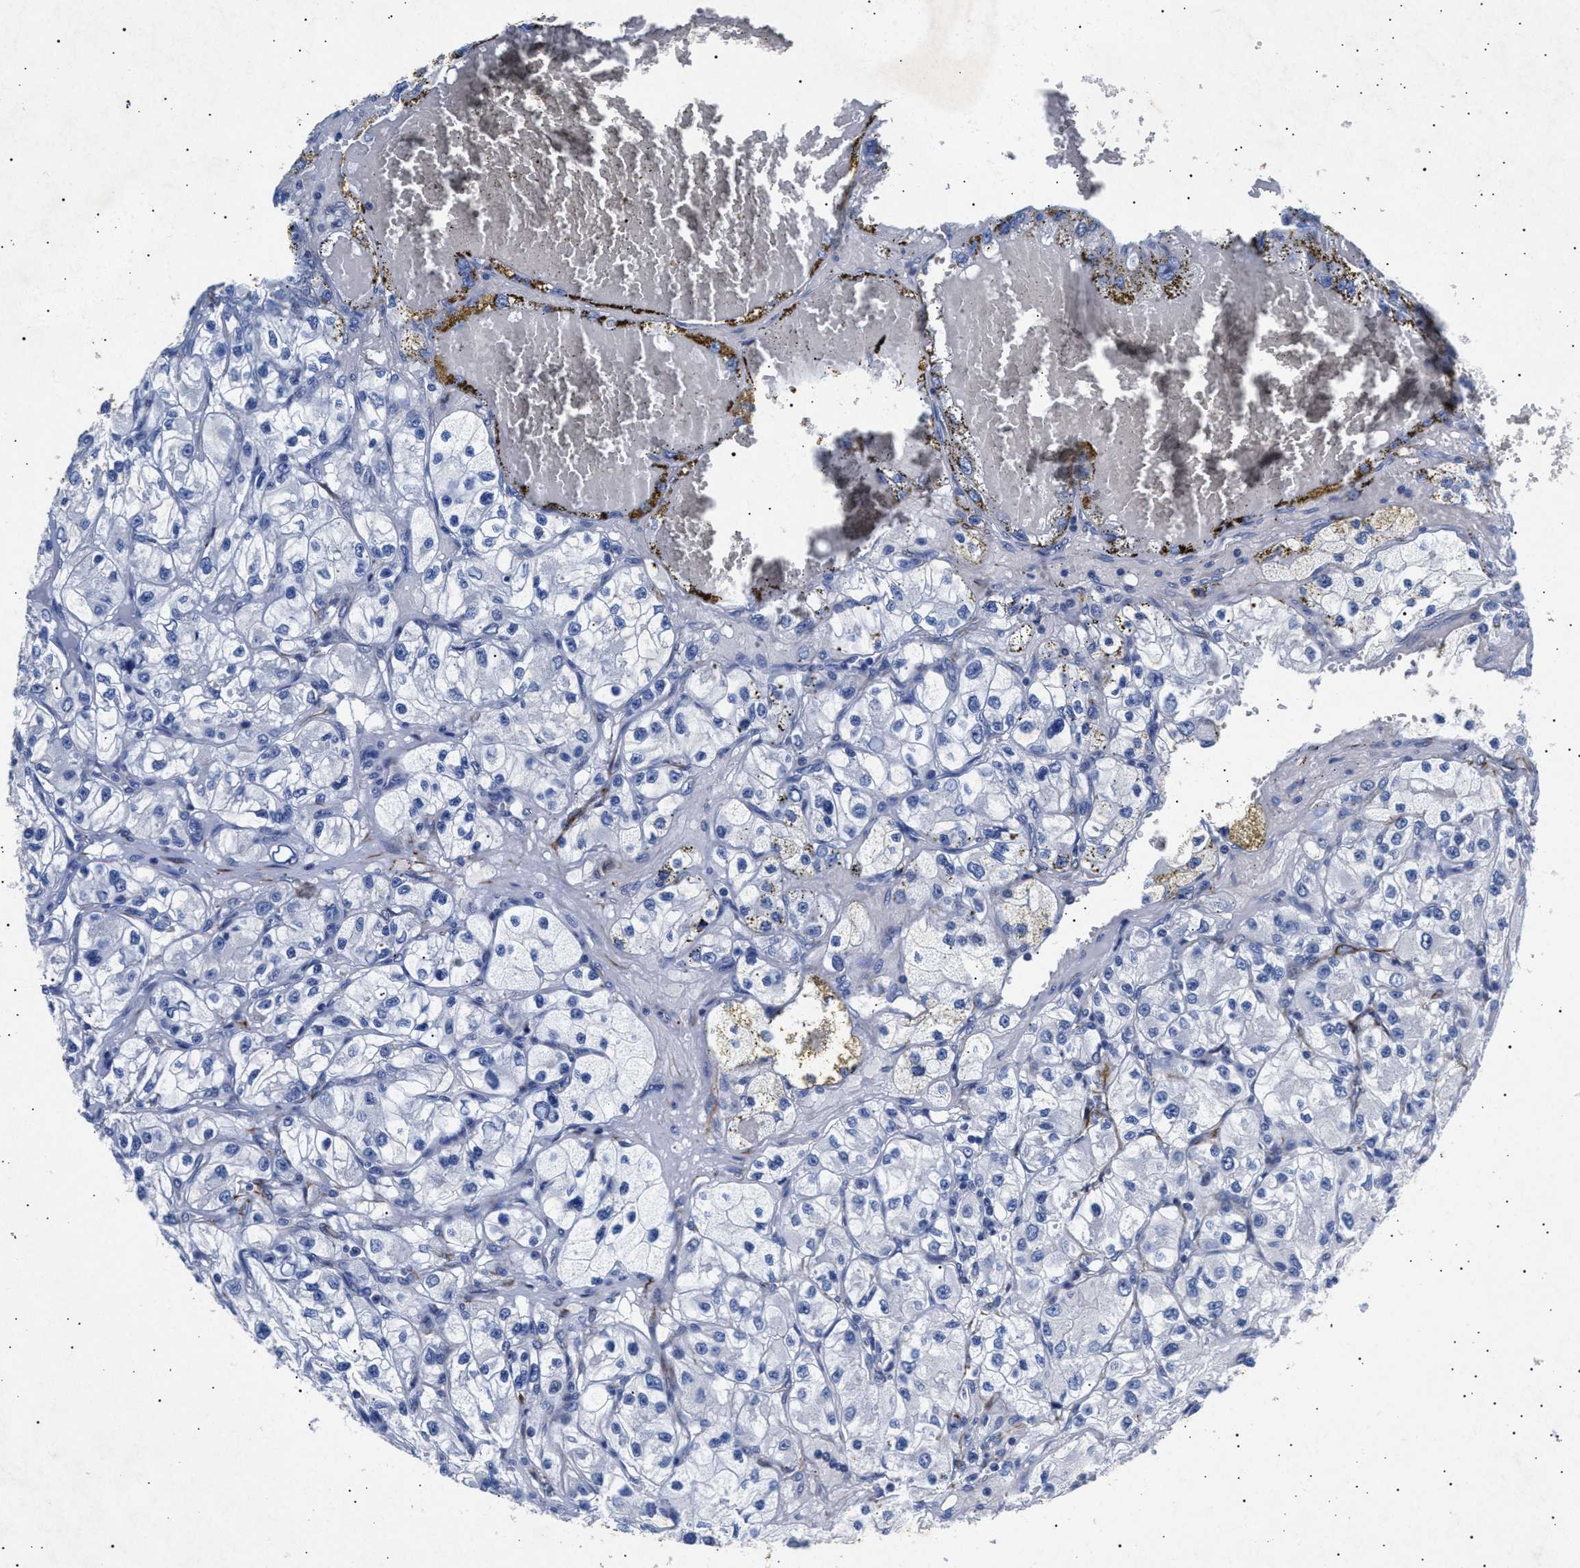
{"staining": {"intensity": "negative", "quantity": "none", "location": "none"}, "tissue": "renal cancer", "cell_type": "Tumor cells", "image_type": "cancer", "snomed": [{"axis": "morphology", "description": "Adenocarcinoma, NOS"}, {"axis": "topography", "description": "Kidney"}], "caption": "An immunohistochemistry histopathology image of renal adenocarcinoma is shown. There is no staining in tumor cells of renal adenocarcinoma.", "gene": "OLFML2A", "patient": {"sex": "female", "age": 57}}